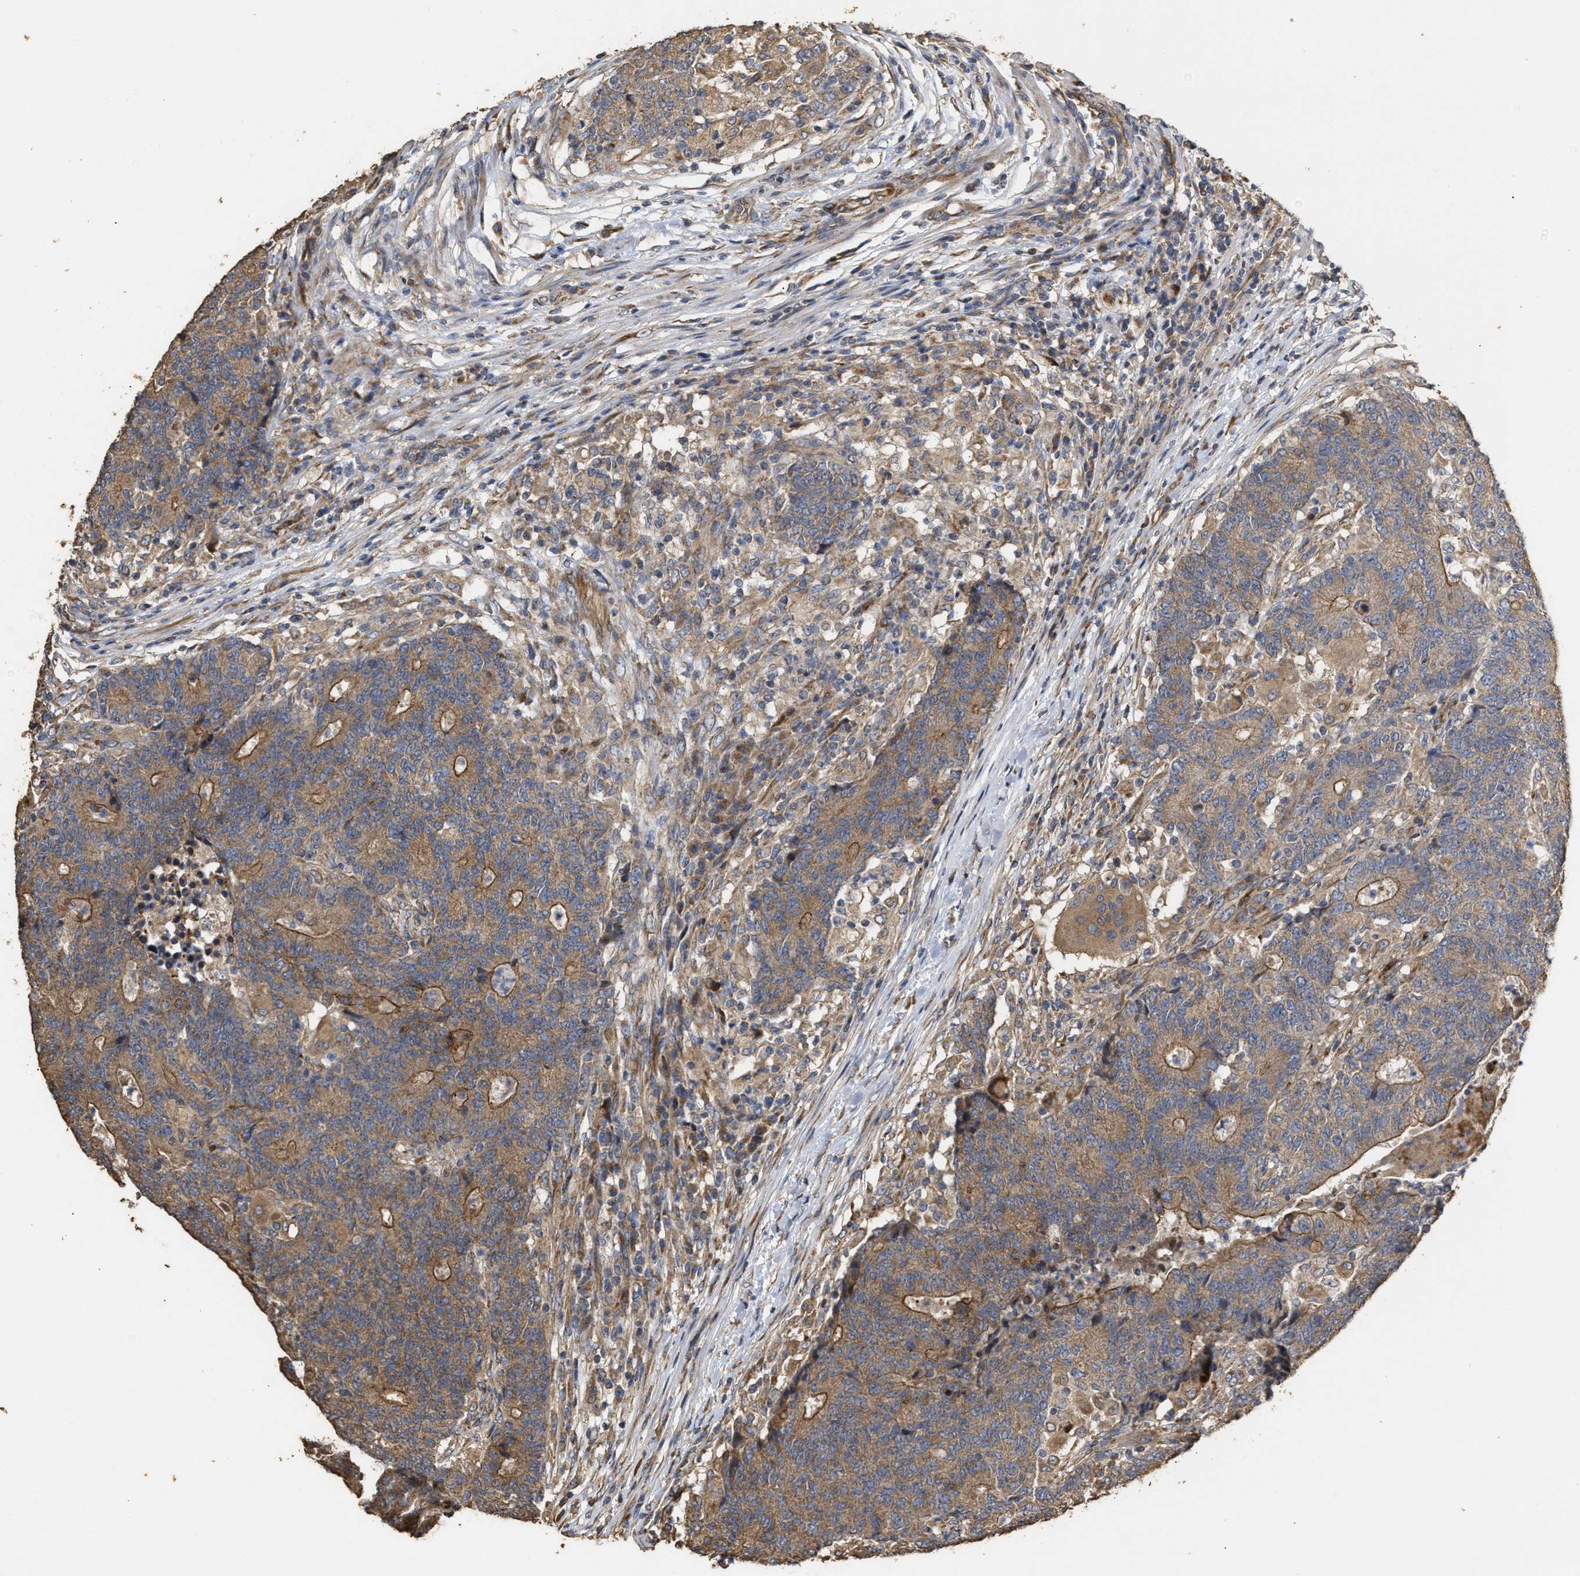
{"staining": {"intensity": "moderate", "quantity": ">75%", "location": "cytoplasmic/membranous"}, "tissue": "colorectal cancer", "cell_type": "Tumor cells", "image_type": "cancer", "snomed": [{"axis": "morphology", "description": "Normal tissue, NOS"}, {"axis": "morphology", "description": "Adenocarcinoma, NOS"}, {"axis": "topography", "description": "Colon"}], "caption": "This histopathology image shows immunohistochemistry (IHC) staining of human colorectal cancer, with medium moderate cytoplasmic/membranous positivity in about >75% of tumor cells.", "gene": "NAV1", "patient": {"sex": "female", "age": 75}}